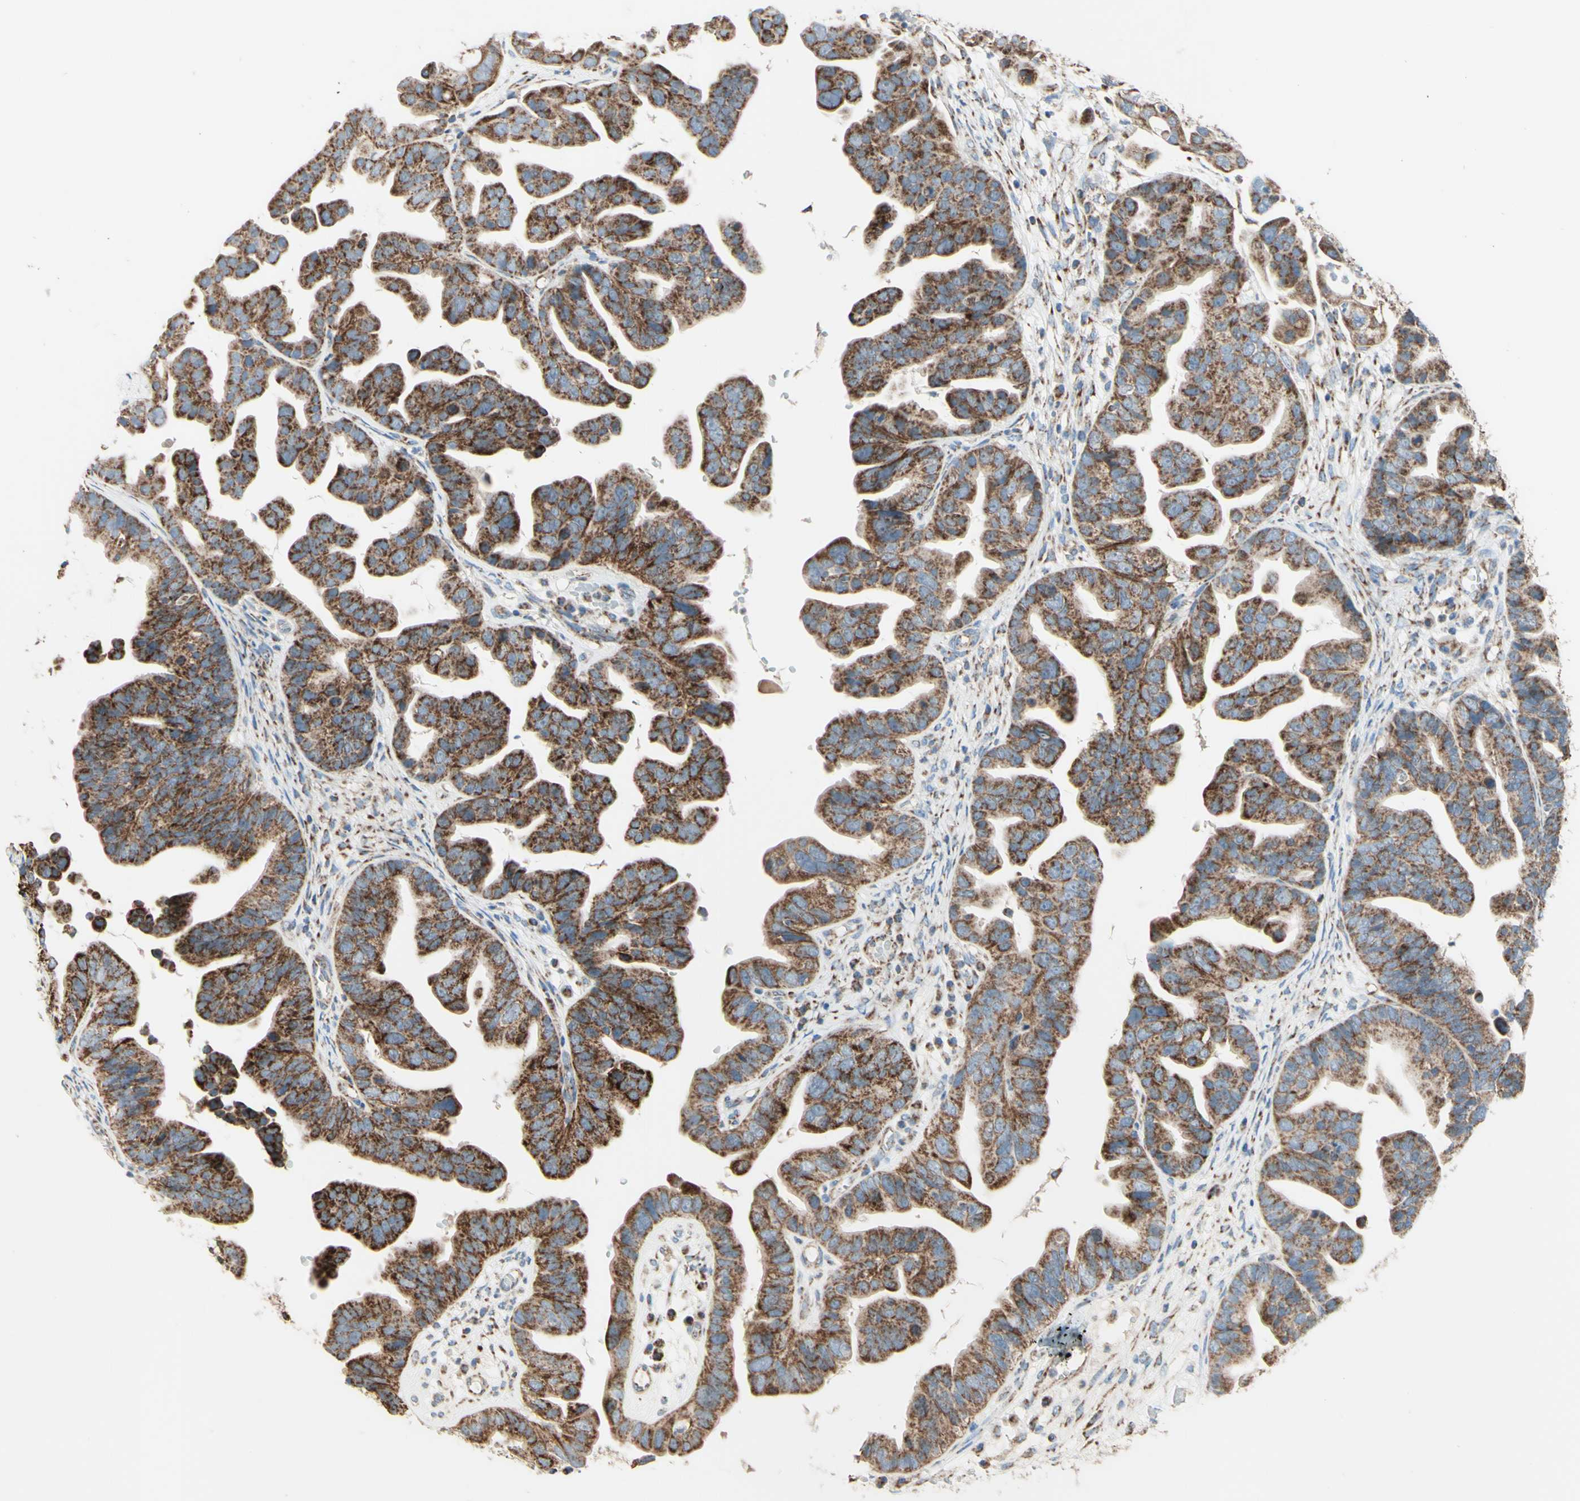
{"staining": {"intensity": "strong", "quantity": ">75%", "location": "cytoplasmic/membranous"}, "tissue": "ovarian cancer", "cell_type": "Tumor cells", "image_type": "cancer", "snomed": [{"axis": "morphology", "description": "Cystadenocarcinoma, serous, NOS"}, {"axis": "topography", "description": "Ovary"}], "caption": "DAB (3,3'-diaminobenzidine) immunohistochemical staining of human ovarian cancer (serous cystadenocarcinoma) reveals strong cytoplasmic/membranous protein staining in approximately >75% of tumor cells.", "gene": "ARMC10", "patient": {"sex": "female", "age": 56}}